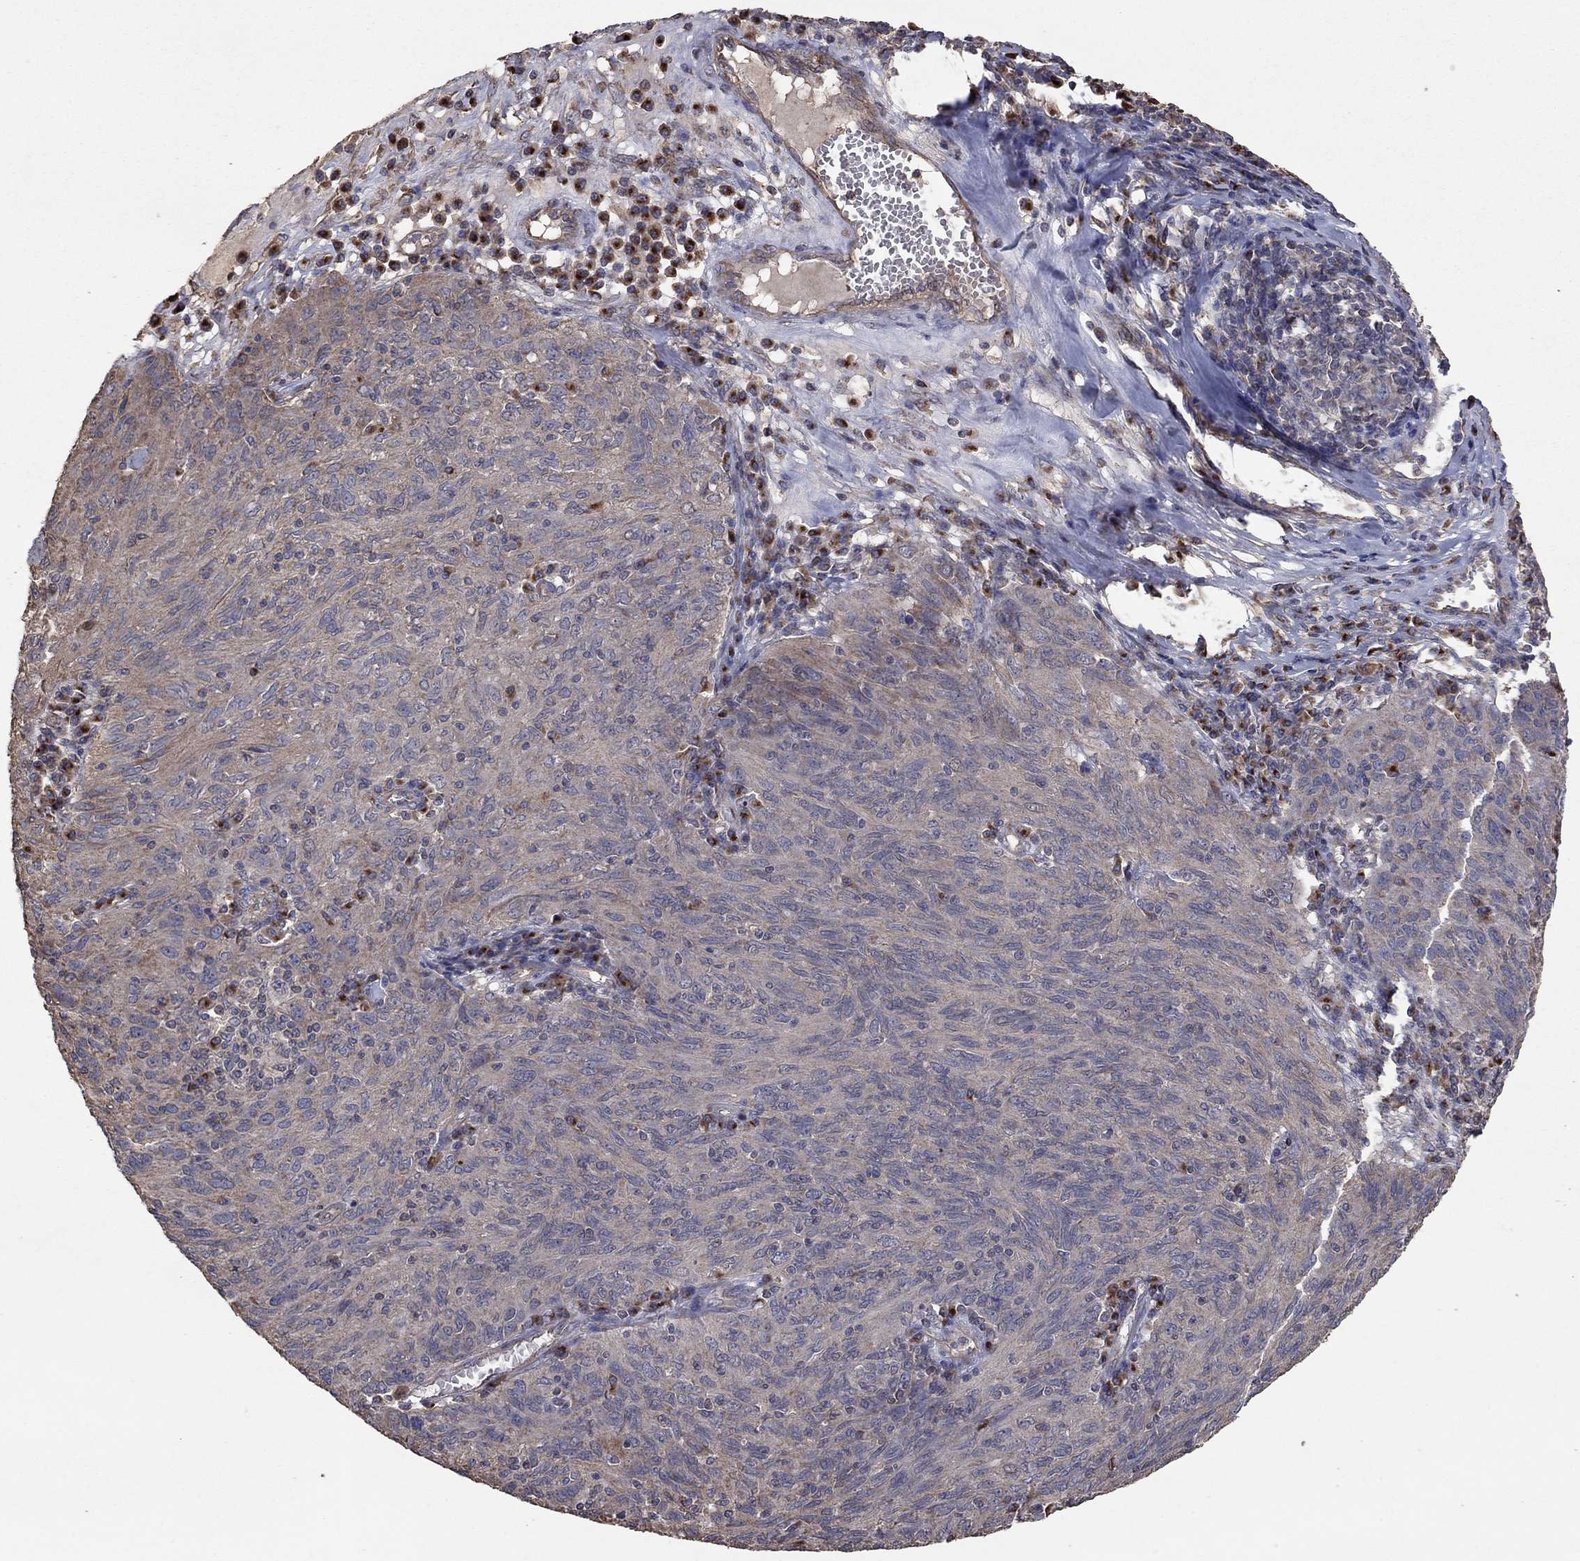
{"staining": {"intensity": "negative", "quantity": "none", "location": "none"}, "tissue": "ovarian cancer", "cell_type": "Tumor cells", "image_type": "cancer", "snomed": [{"axis": "morphology", "description": "Carcinoma, endometroid"}, {"axis": "topography", "description": "Ovary"}], "caption": "The micrograph reveals no significant expression in tumor cells of endometroid carcinoma (ovarian).", "gene": "FLT4", "patient": {"sex": "female", "age": 50}}